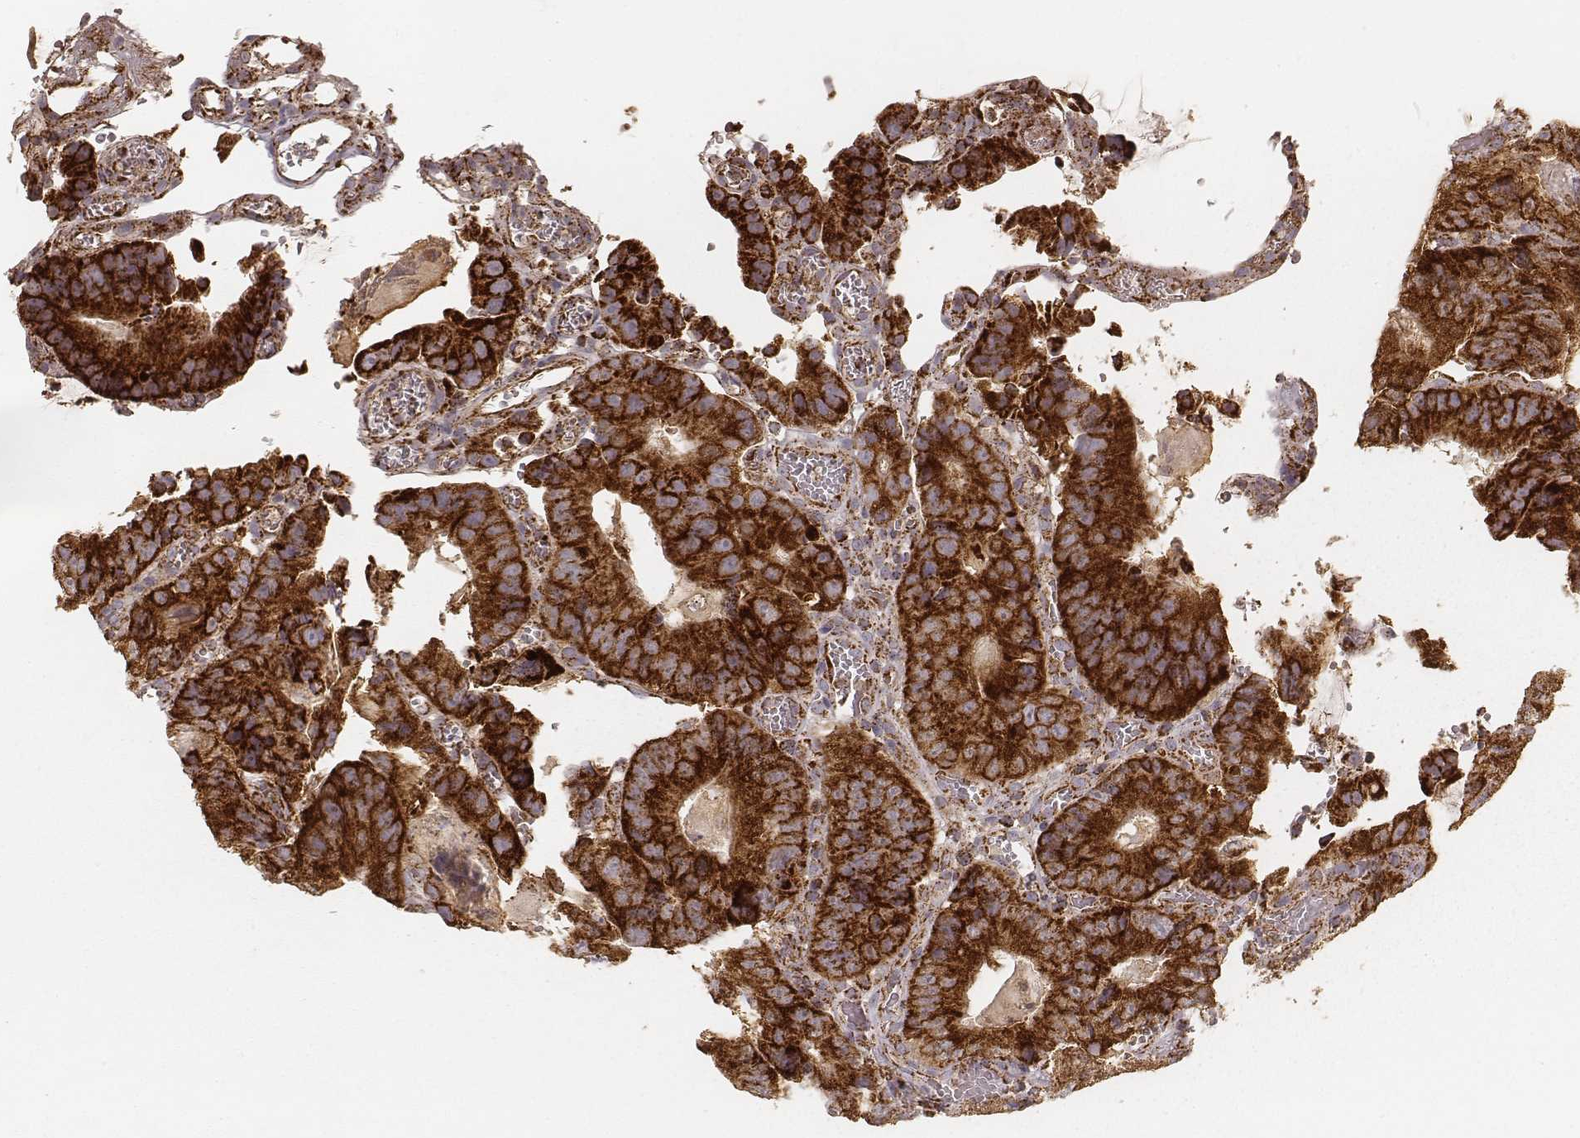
{"staining": {"intensity": "strong", "quantity": ">75%", "location": "cytoplasmic/membranous"}, "tissue": "colorectal cancer", "cell_type": "Tumor cells", "image_type": "cancer", "snomed": [{"axis": "morphology", "description": "Adenocarcinoma, NOS"}, {"axis": "topography", "description": "Colon"}], "caption": "Human colorectal adenocarcinoma stained with a protein marker reveals strong staining in tumor cells.", "gene": "CS", "patient": {"sex": "female", "age": 86}}